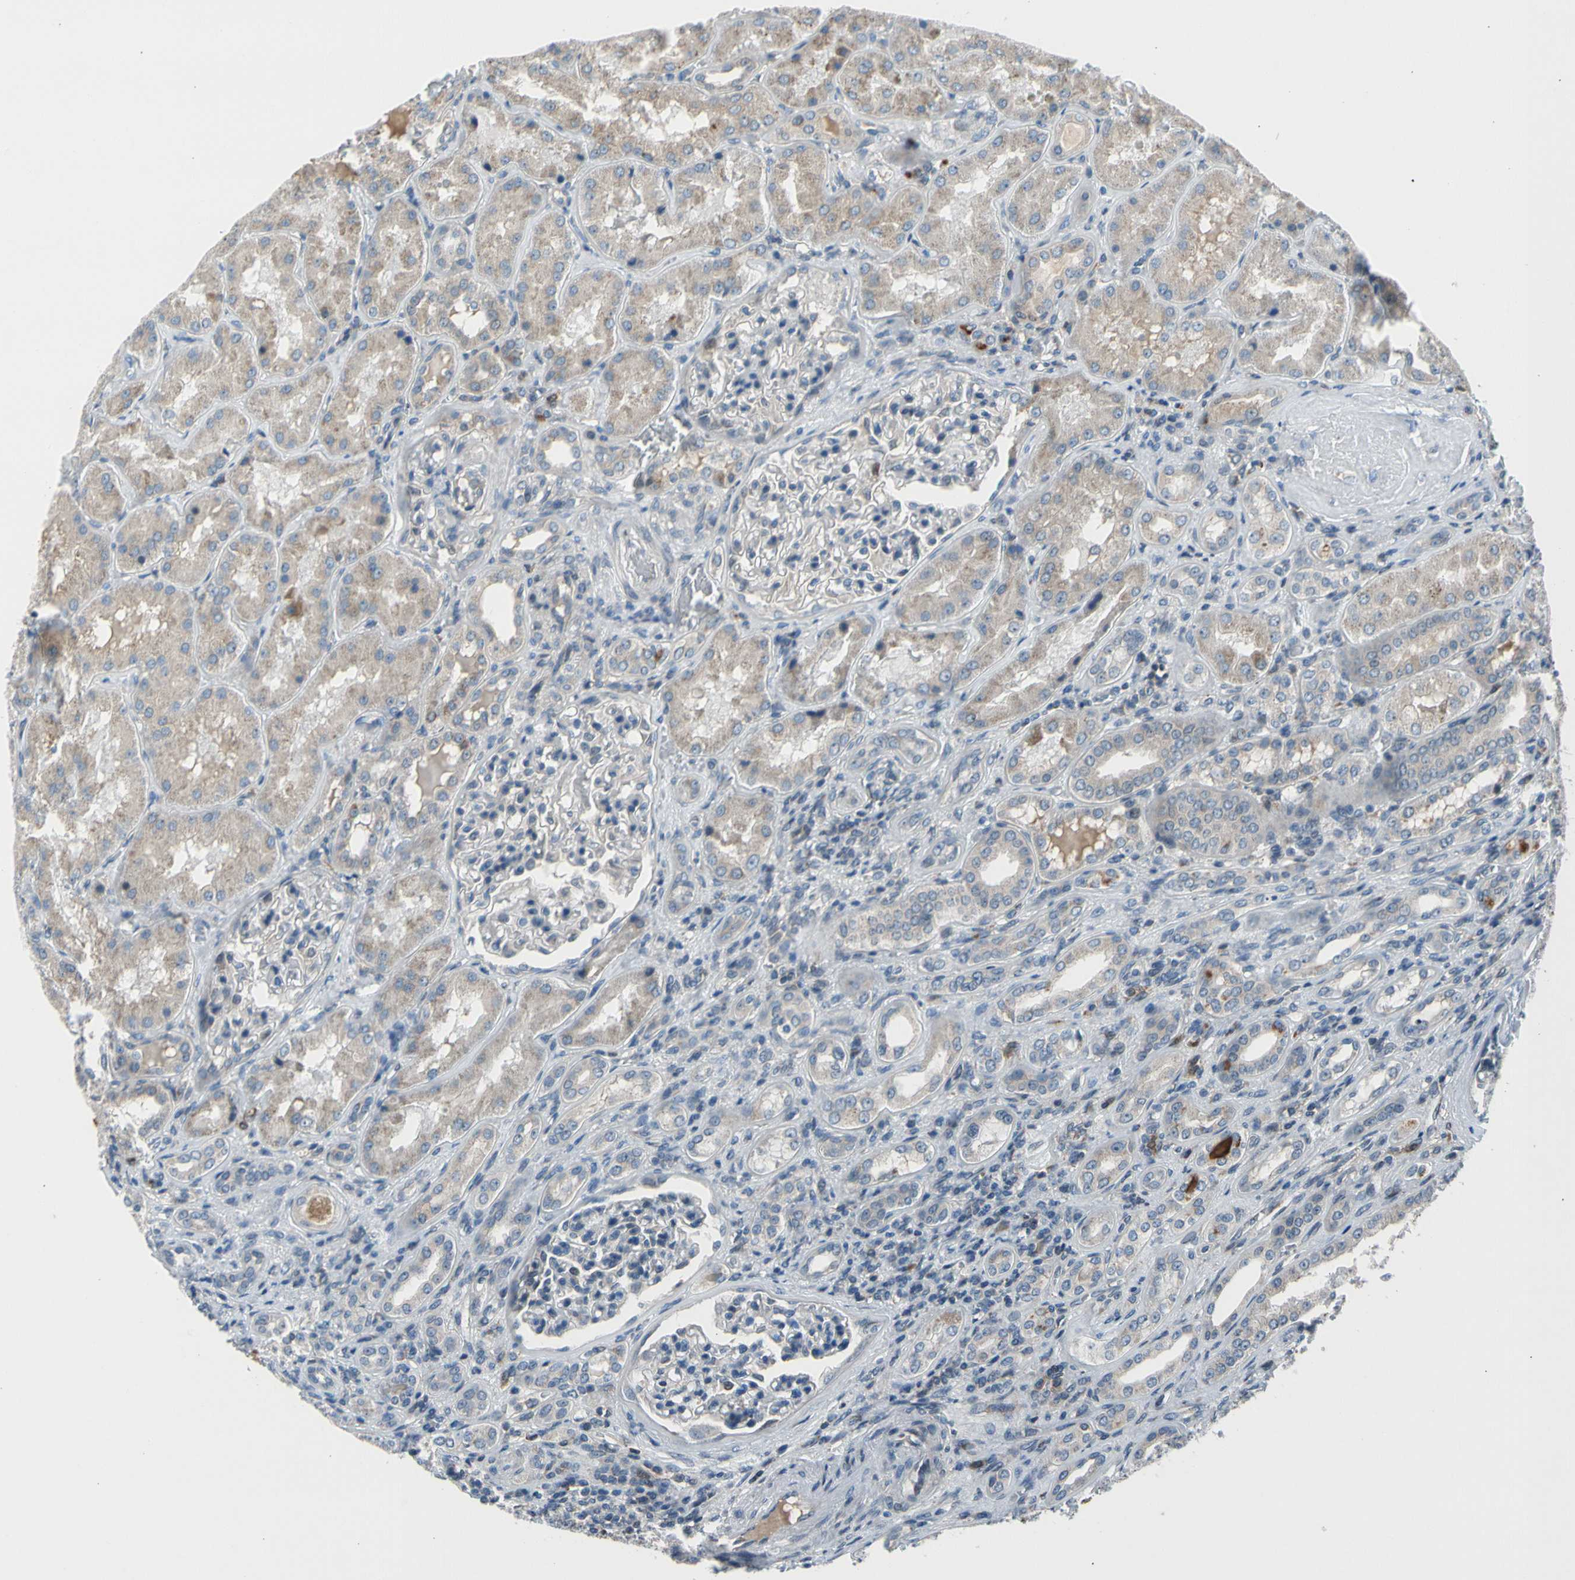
{"staining": {"intensity": "negative", "quantity": "none", "location": "none"}, "tissue": "kidney", "cell_type": "Cells in glomeruli", "image_type": "normal", "snomed": [{"axis": "morphology", "description": "Normal tissue, NOS"}, {"axis": "topography", "description": "Kidney"}], "caption": "This is a histopathology image of immunohistochemistry staining of normal kidney, which shows no staining in cells in glomeruli. (DAB (3,3'-diaminobenzidine) immunohistochemistry (IHC), high magnification).", "gene": "NPHP3", "patient": {"sex": "female", "age": 56}}